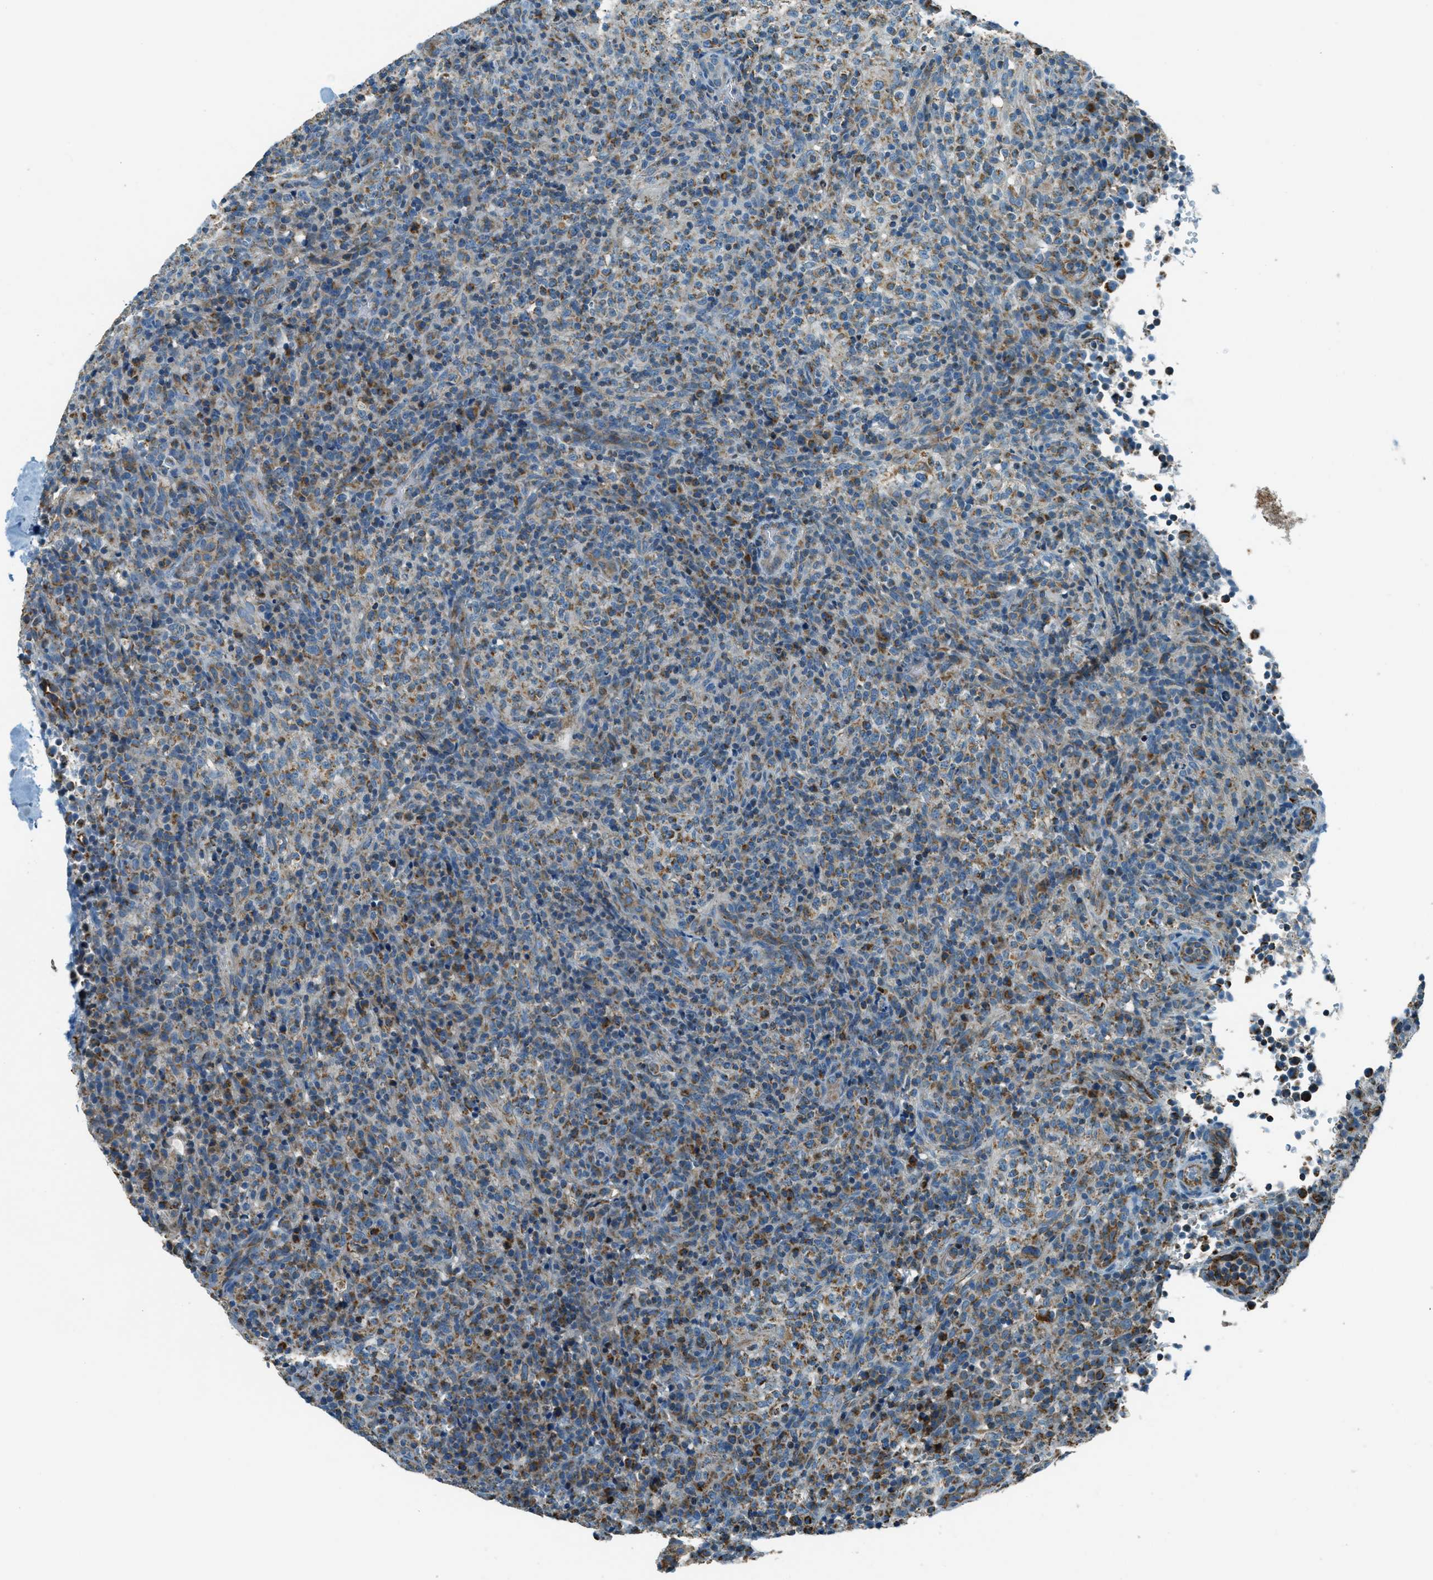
{"staining": {"intensity": "moderate", "quantity": ">75%", "location": "cytoplasmic/membranous"}, "tissue": "lymphoma", "cell_type": "Tumor cells", "image_type": "cancer", "snomed": [{"axis": "morphology", "description": "Malignant lymphoma, non-Hodgkin's type, High grade"}, {"axis": "topography", "description": "Lymph node"}], "caption": "Malignant lymphoma, non-Hodgkin's type (high-grade) tissue exhibits moderate cytoplasmic/membranous expression in about >75% of tumor cells", "gene": "CHST15", "patient": {"sex": "female", "age": 76}}